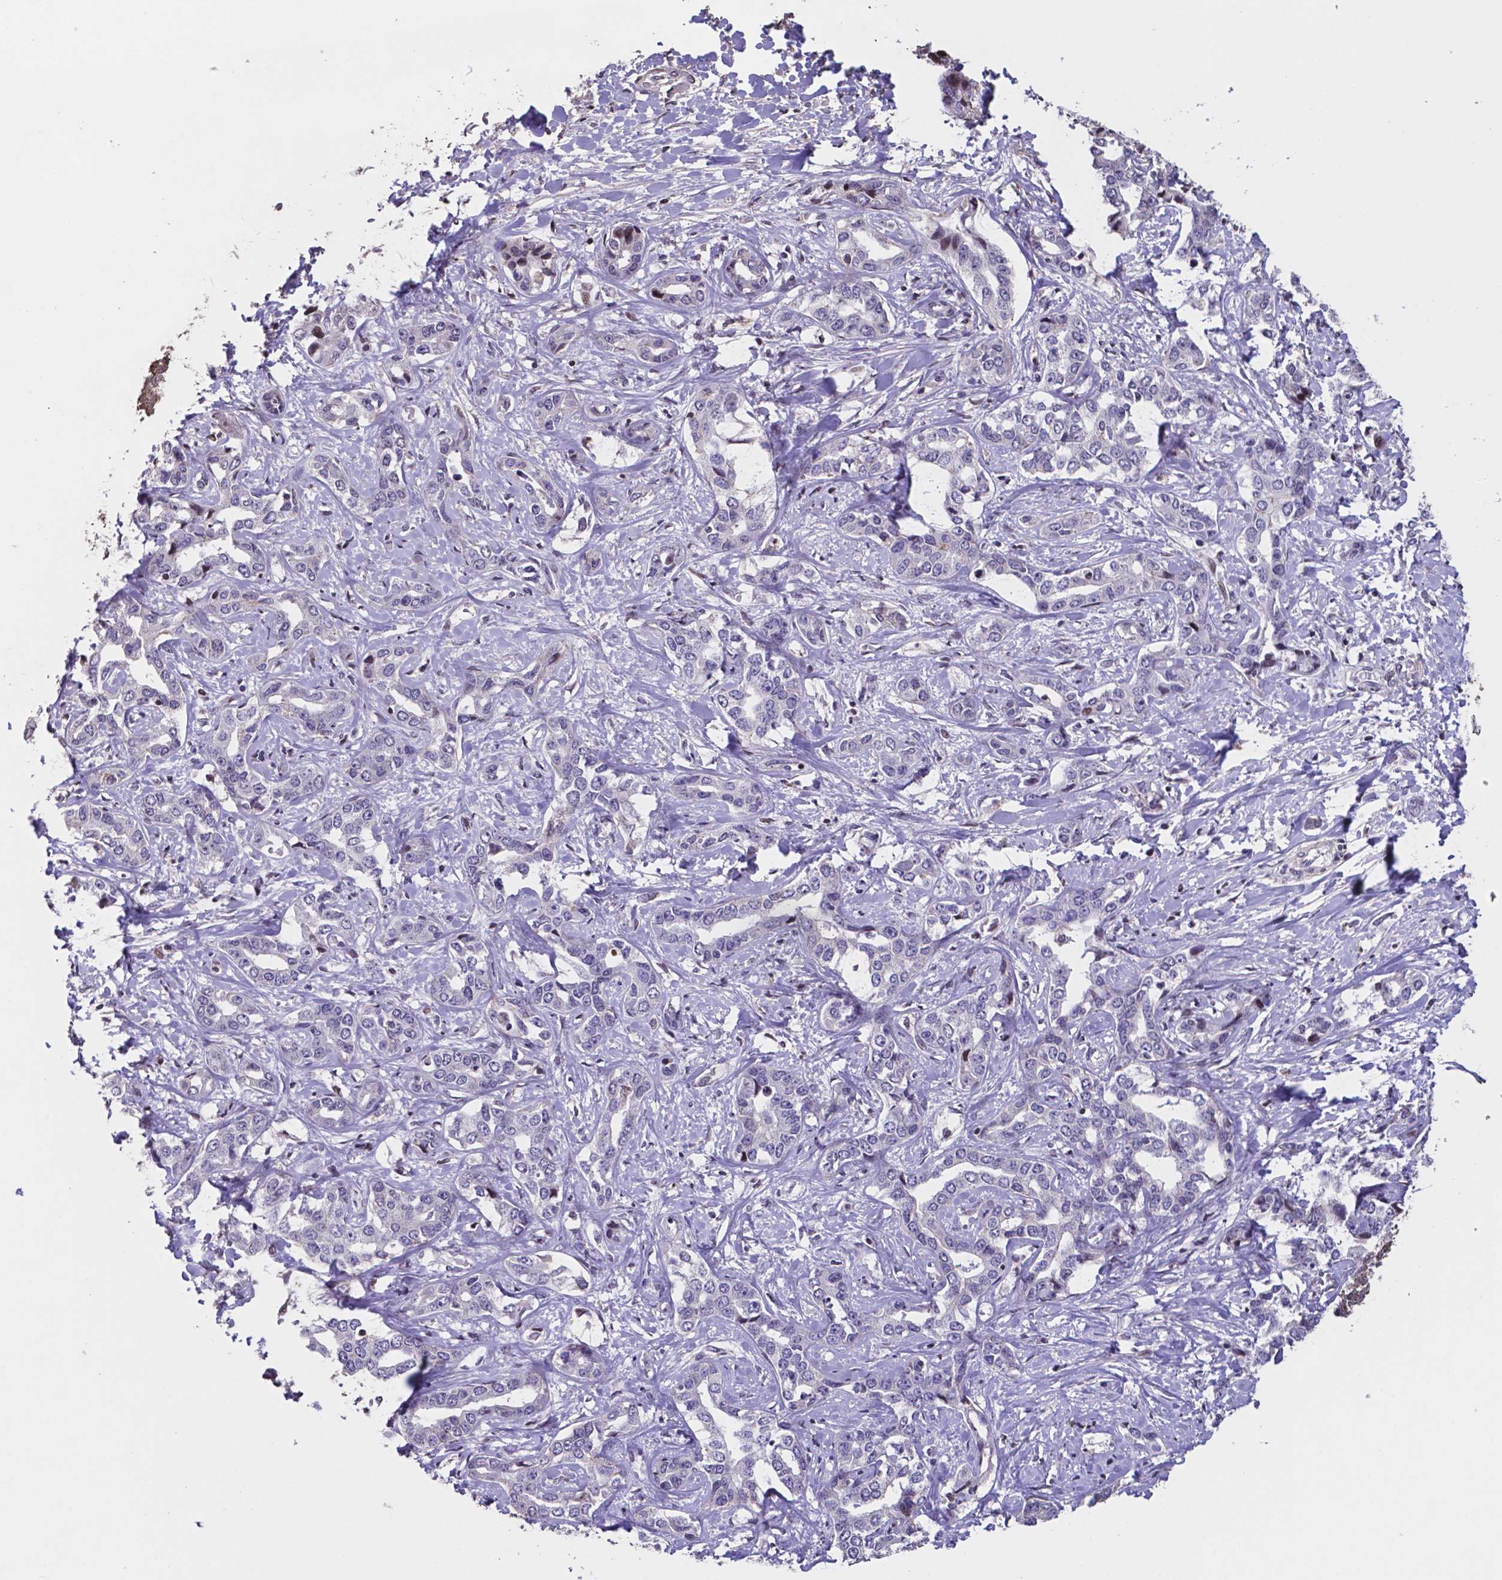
{"staining": {"intensity": "negative", "quantity": "none", "location": "none"}, "tissue": "liver cancer", "cell_type": "Tumor cells", "image_type": "cancer", "snomed": [{"axis": "morphology", "description": "Cholangiocarcinoma"}, {"axis": "topography", "description": "Liver"}], "caption": "Immunohistochemistry photomicrograph of liver cholangiocarcinoma stained for a protein (brown), which displays no positivity in tumor cells.", "gene": "MLC1", "patient": {"sex": "male", "age": 59}}